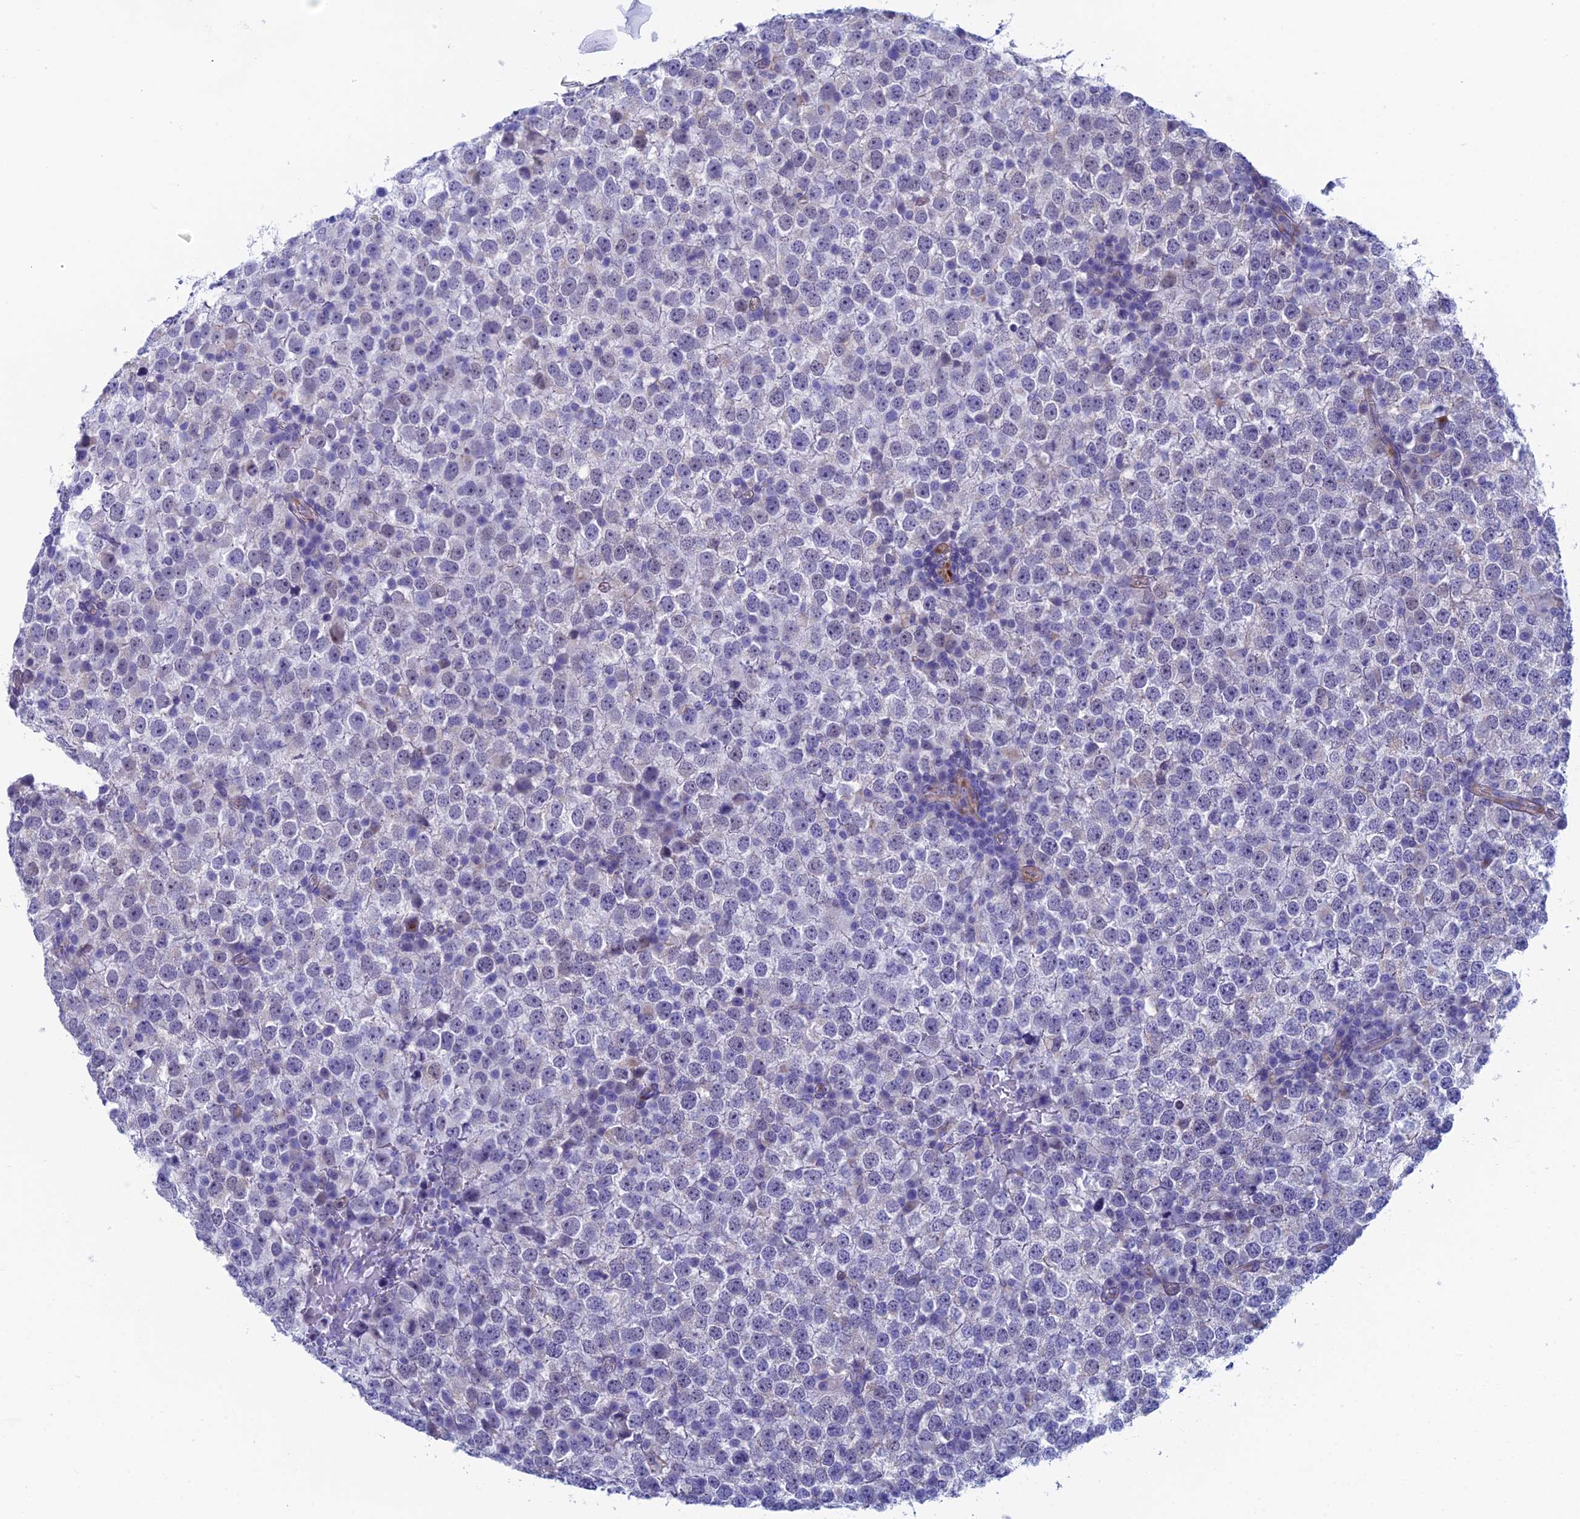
{"staining": {"intensity": "negative", "quantity": "none", "location": "none"}, "tissue": "testis cancer", "cell_type": "Tumor cells", "image_type": "cancer", "snomed": [{"axis": "morphology", "description": "Seminoma, NOS"}, {"axis": "topography", "description": "Testis"}], "caption": "IHC histopathology image of neoplastic tissue: human testis cancer (seminoma) stained with DAB exhibits no significant protein positivity in tumor cells.", "gene": "CFAP210", "patient": {"sex": "male", "age": 65}}